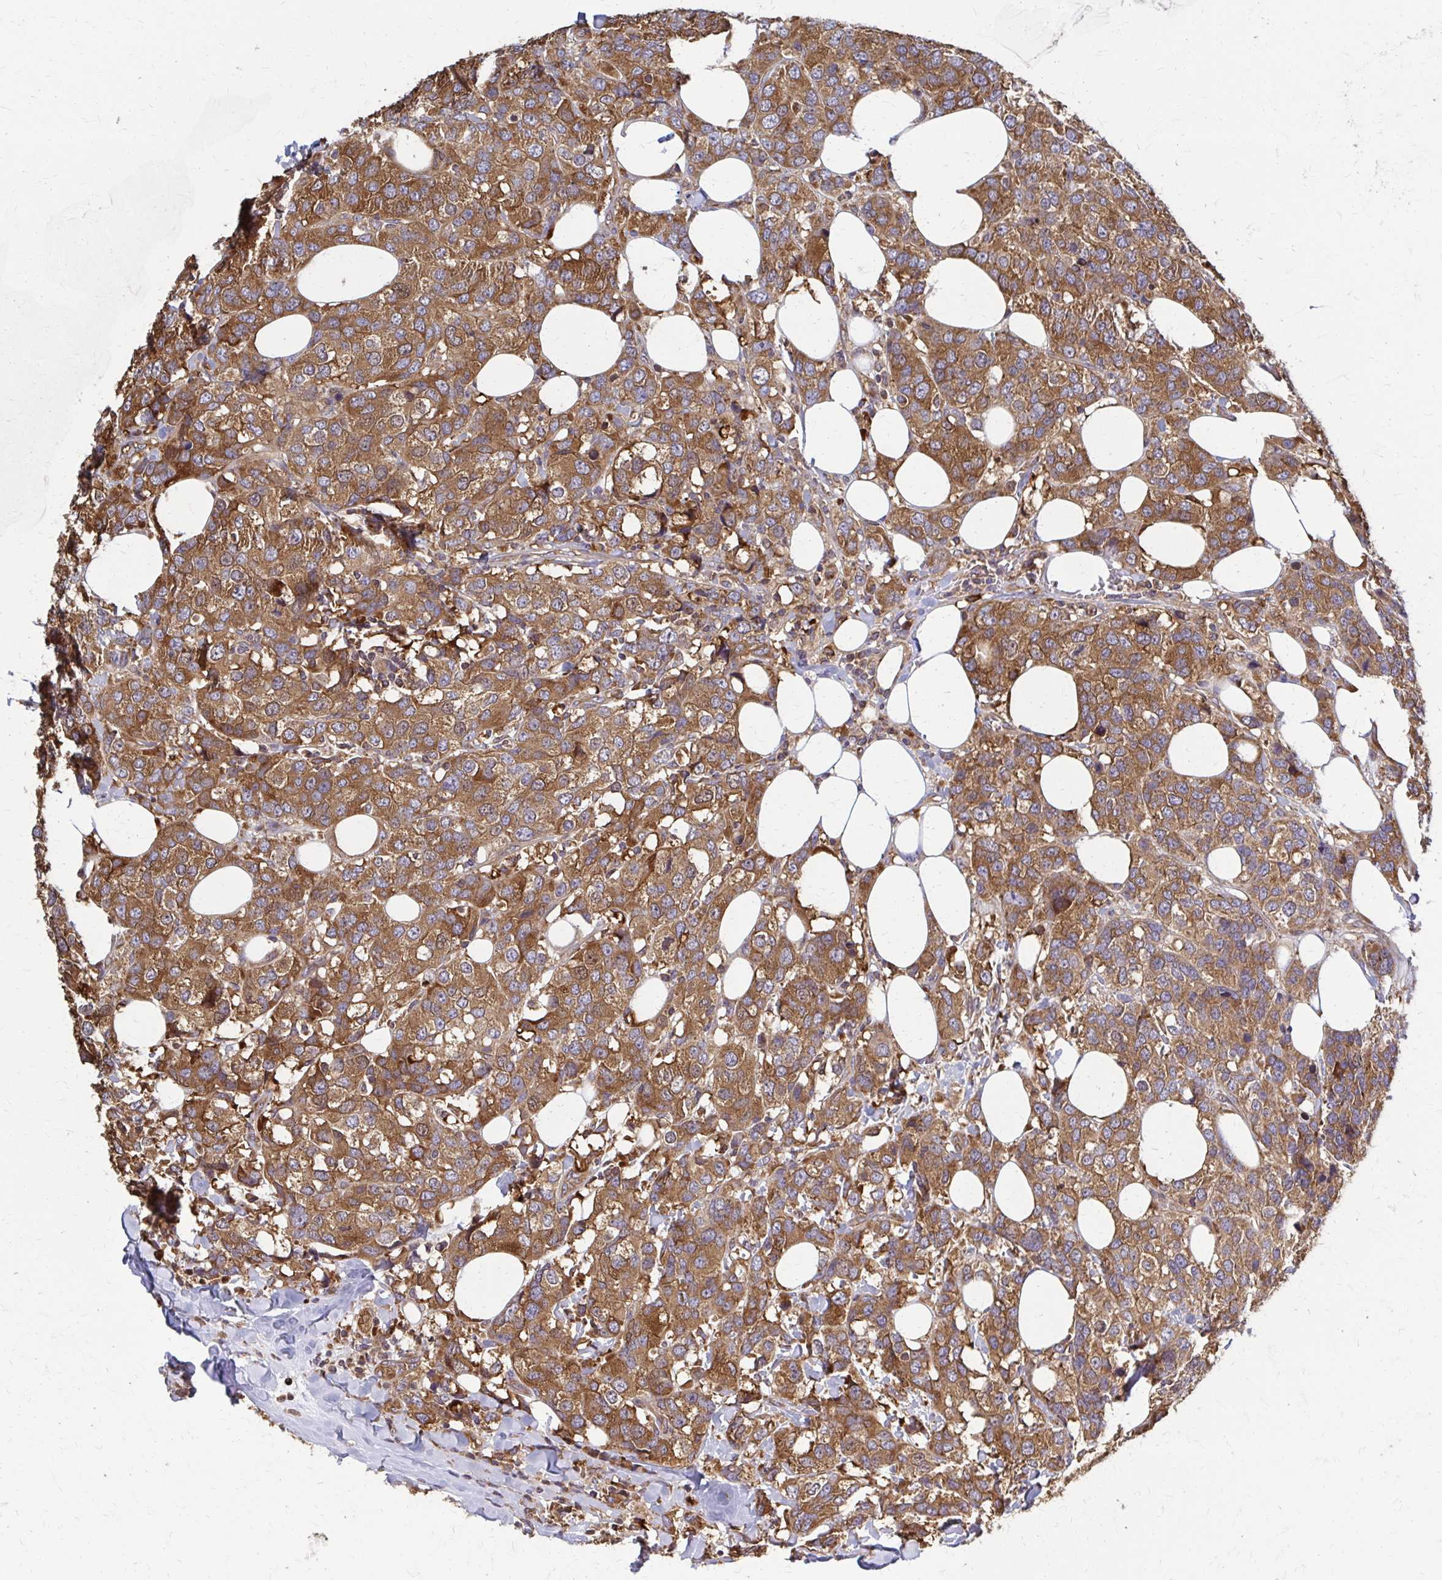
{"staining": {"intensity": "moderate", "quantity": ">75%", "location": "cytoplasmic/membranous"}, "tissue": "breast cancer", "cell_type": "Tumor cells", "image_type": "cancer", "snomed": [{"axis": "morphology", "description": "Lobular carcinoma"}, {"axis": "topography", "description": "Breast"}], "caption": "Immunohistochemical staining of human lobular carcinoma (breast) displays medium levels of moderate cytoplasmic/membranous positivity in approximately >75% of tumor cells.", "gene": "EEF2", "patient": {"sex": "female", "age": 59}}